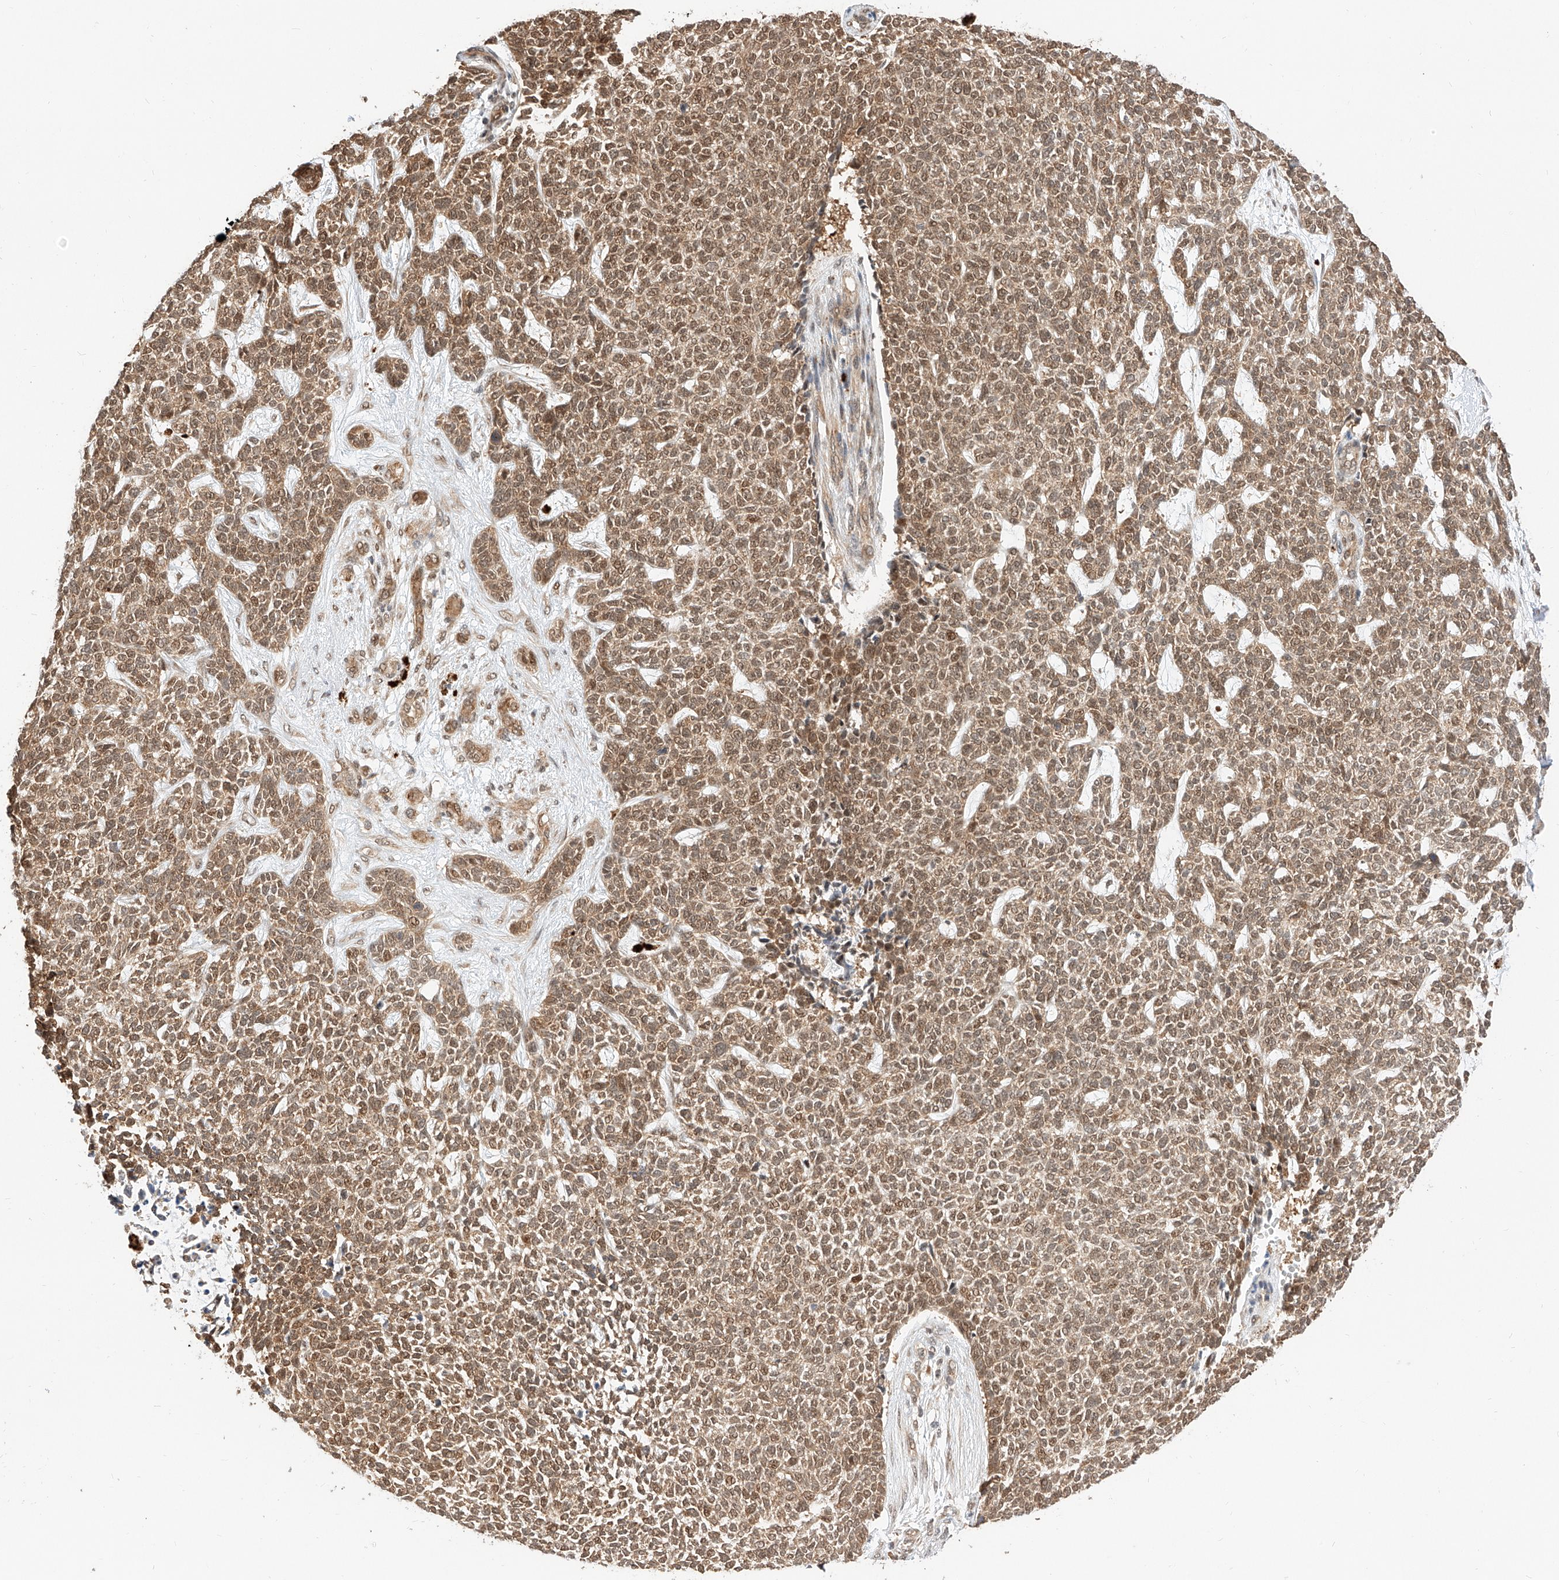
{"staining": {"intensity": "moderate", "quantity": ">75%", "location": "cytoplasmic/membranous,nuclear"}, "tissue": "skin cancer", "cell_type": "Tumor cells", "image_type": "cancer", "snomed": [{"axis": "morphology", "description": "Basal cell carcinoma"}, {"axis": "topography", "description": "Skin"}], "caption": "Brown immunohistochemical staining in human skin cancer (basal cell carcinoma) displays moderate cytoplasmic/membranous and nuclear staining in approximately >75% of tumor cells. Nuclei are stained in blue.", "gene": "EIF4H", "patient": {"sex": "female", "age": 84}}